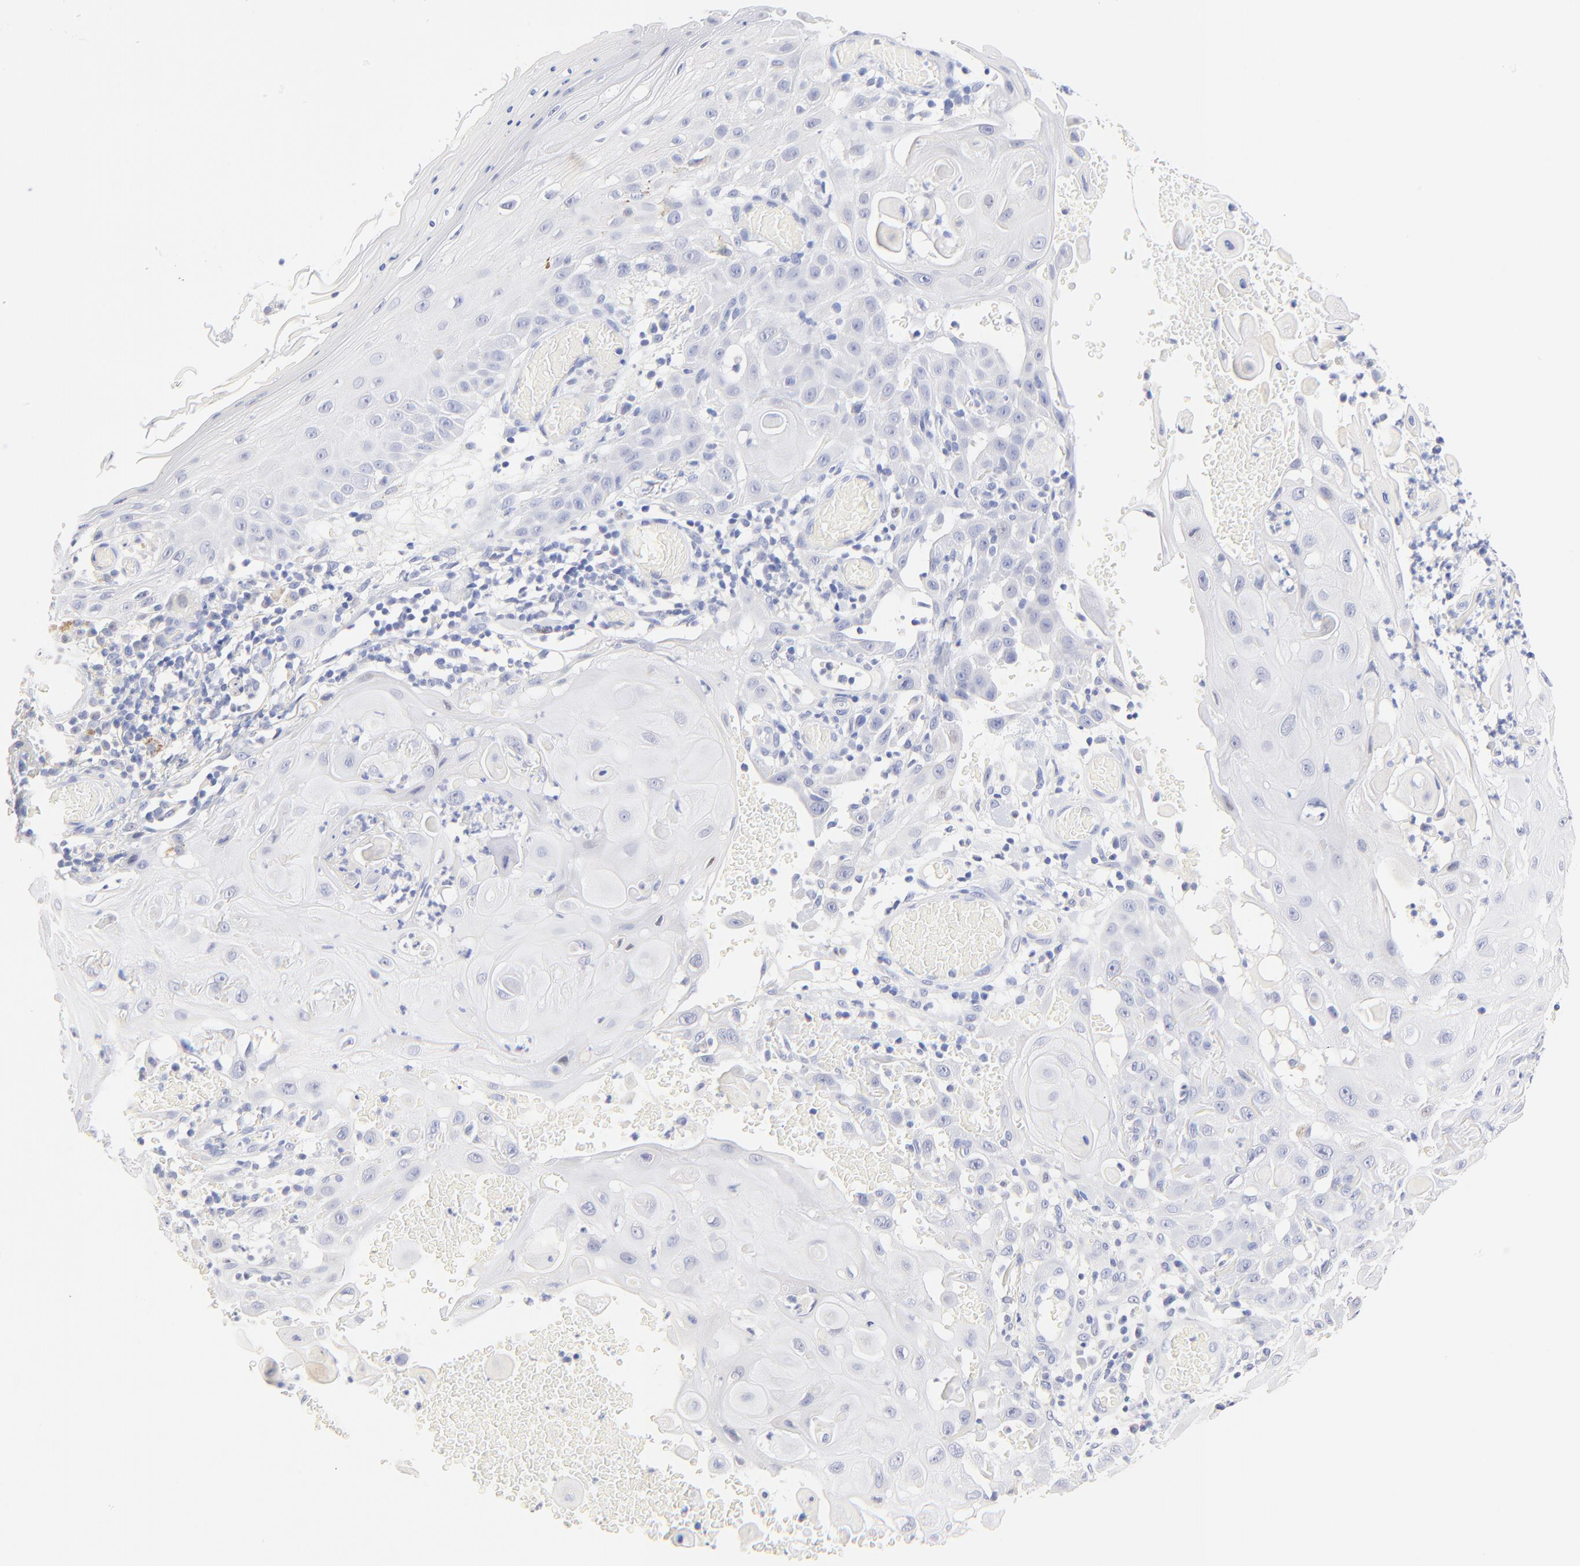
{"staining": {"intensity": "negative", "quantity": "none", "location": "none"}, "tissue": "skin cancer", "cell_type": "Tumor cells", "image_type": "cancer", "snomed": [{"axis": "morphology", "description": "Squamous cell carcinoma, NOS"}, {"axis": "topography", "description": "Skin"}], "caption": "Tumor cells are negative for brown protein staining in skin squamous cell carcinoma.", "gene": "SULT4A1", "patient": {"sex": "male", "age": 24}}